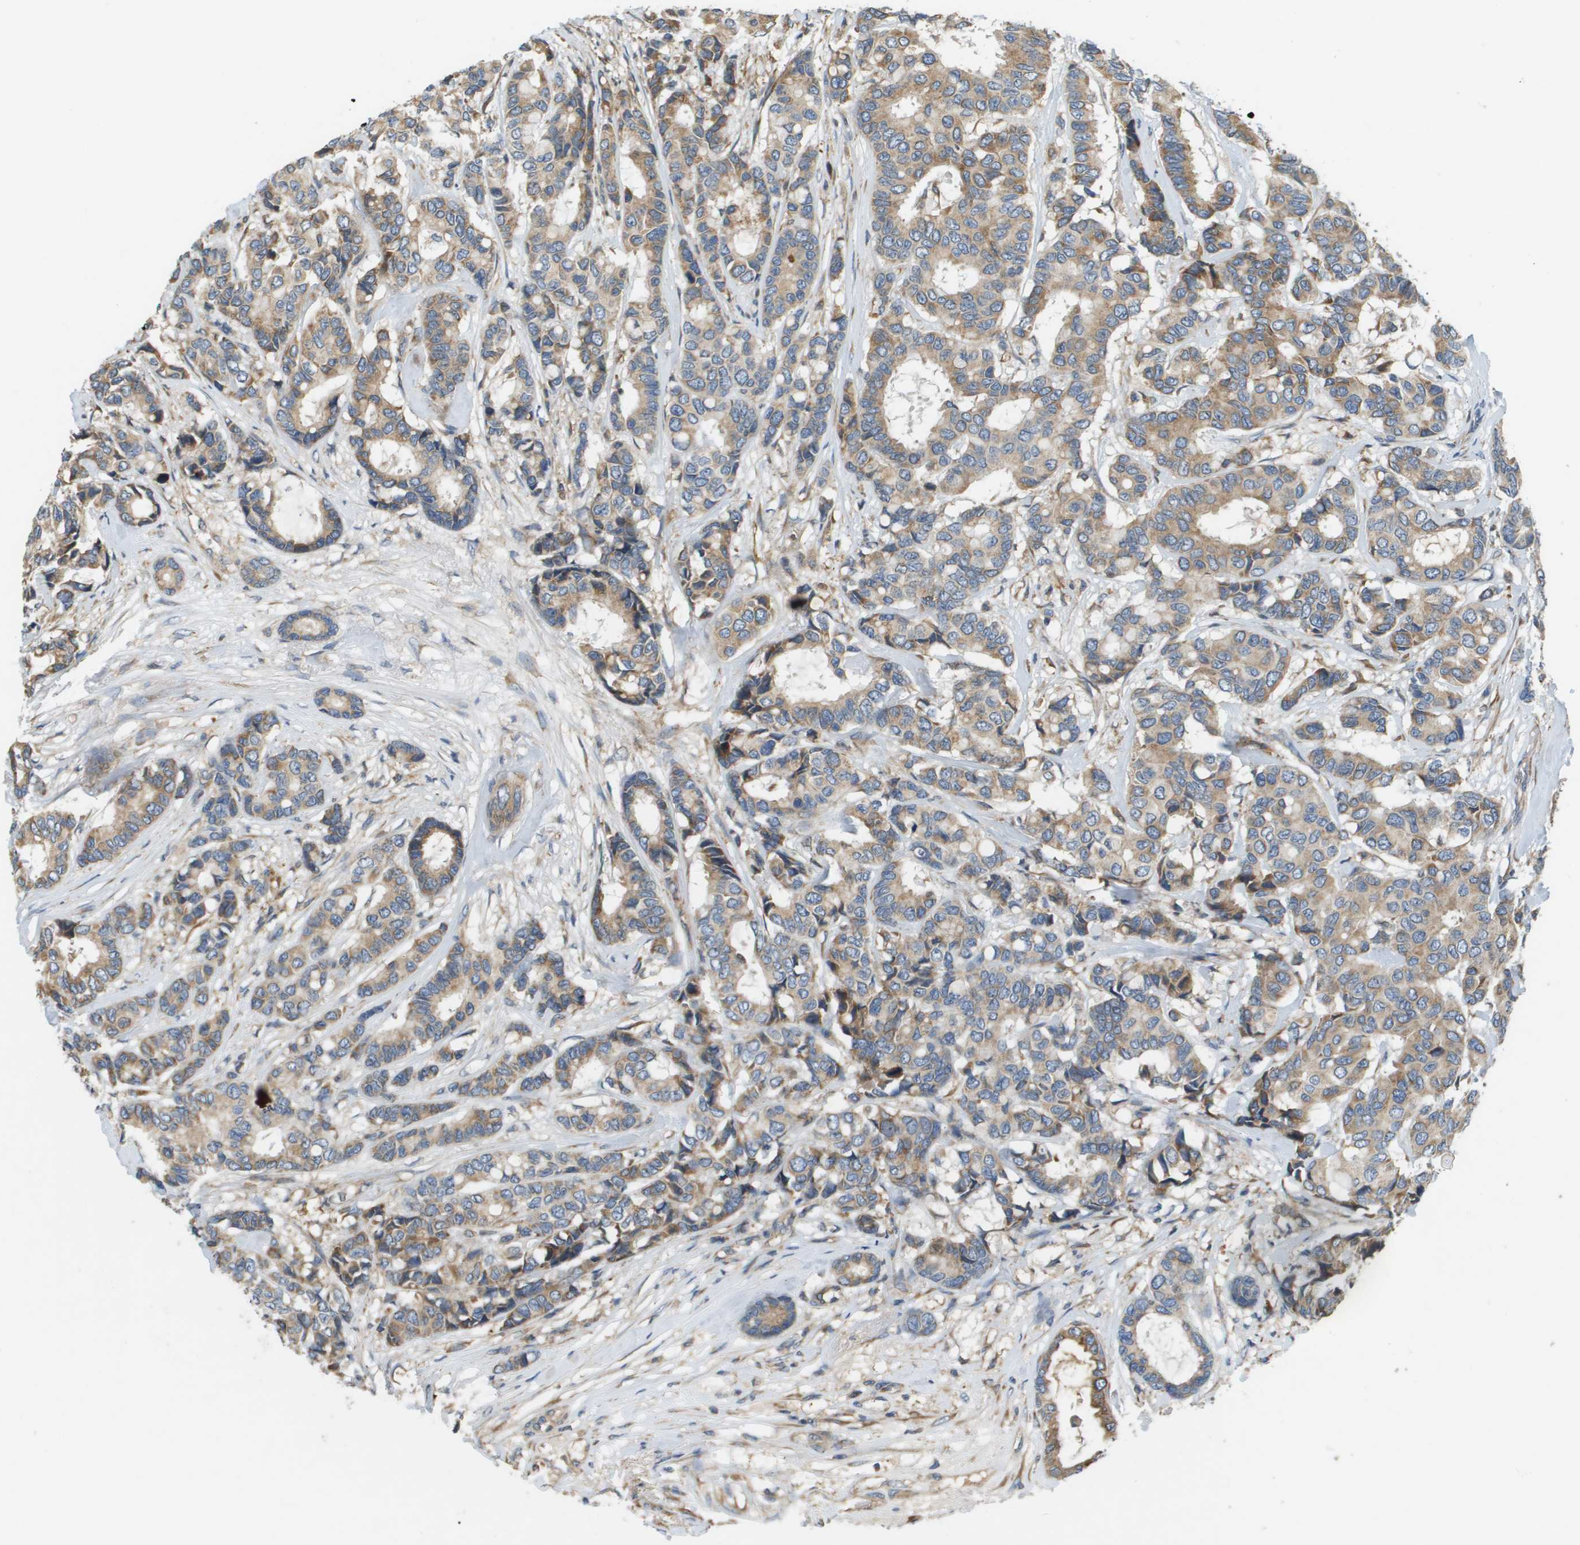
{"staining": {"intensity": "weak", "quantity": ">75%", "location": "cytoplasmic/membranous"}, "tissue": "breast cancer", "cell_type": "Tumor cells", "image_type": "cancer", "snomed": [{"axis": "morphology", "description": "Duct carcinoma"}, {"axis": "topography", "description": "Breast"}], "caption": "Infiltrating ductal carcinoma (breast) stained with IHC exhibits weak cytoplasmic/membranous positivity in about >75% of tumor cells.", "gene": "SAMSN1", "patient": {"sex": "female", "age": 87}}